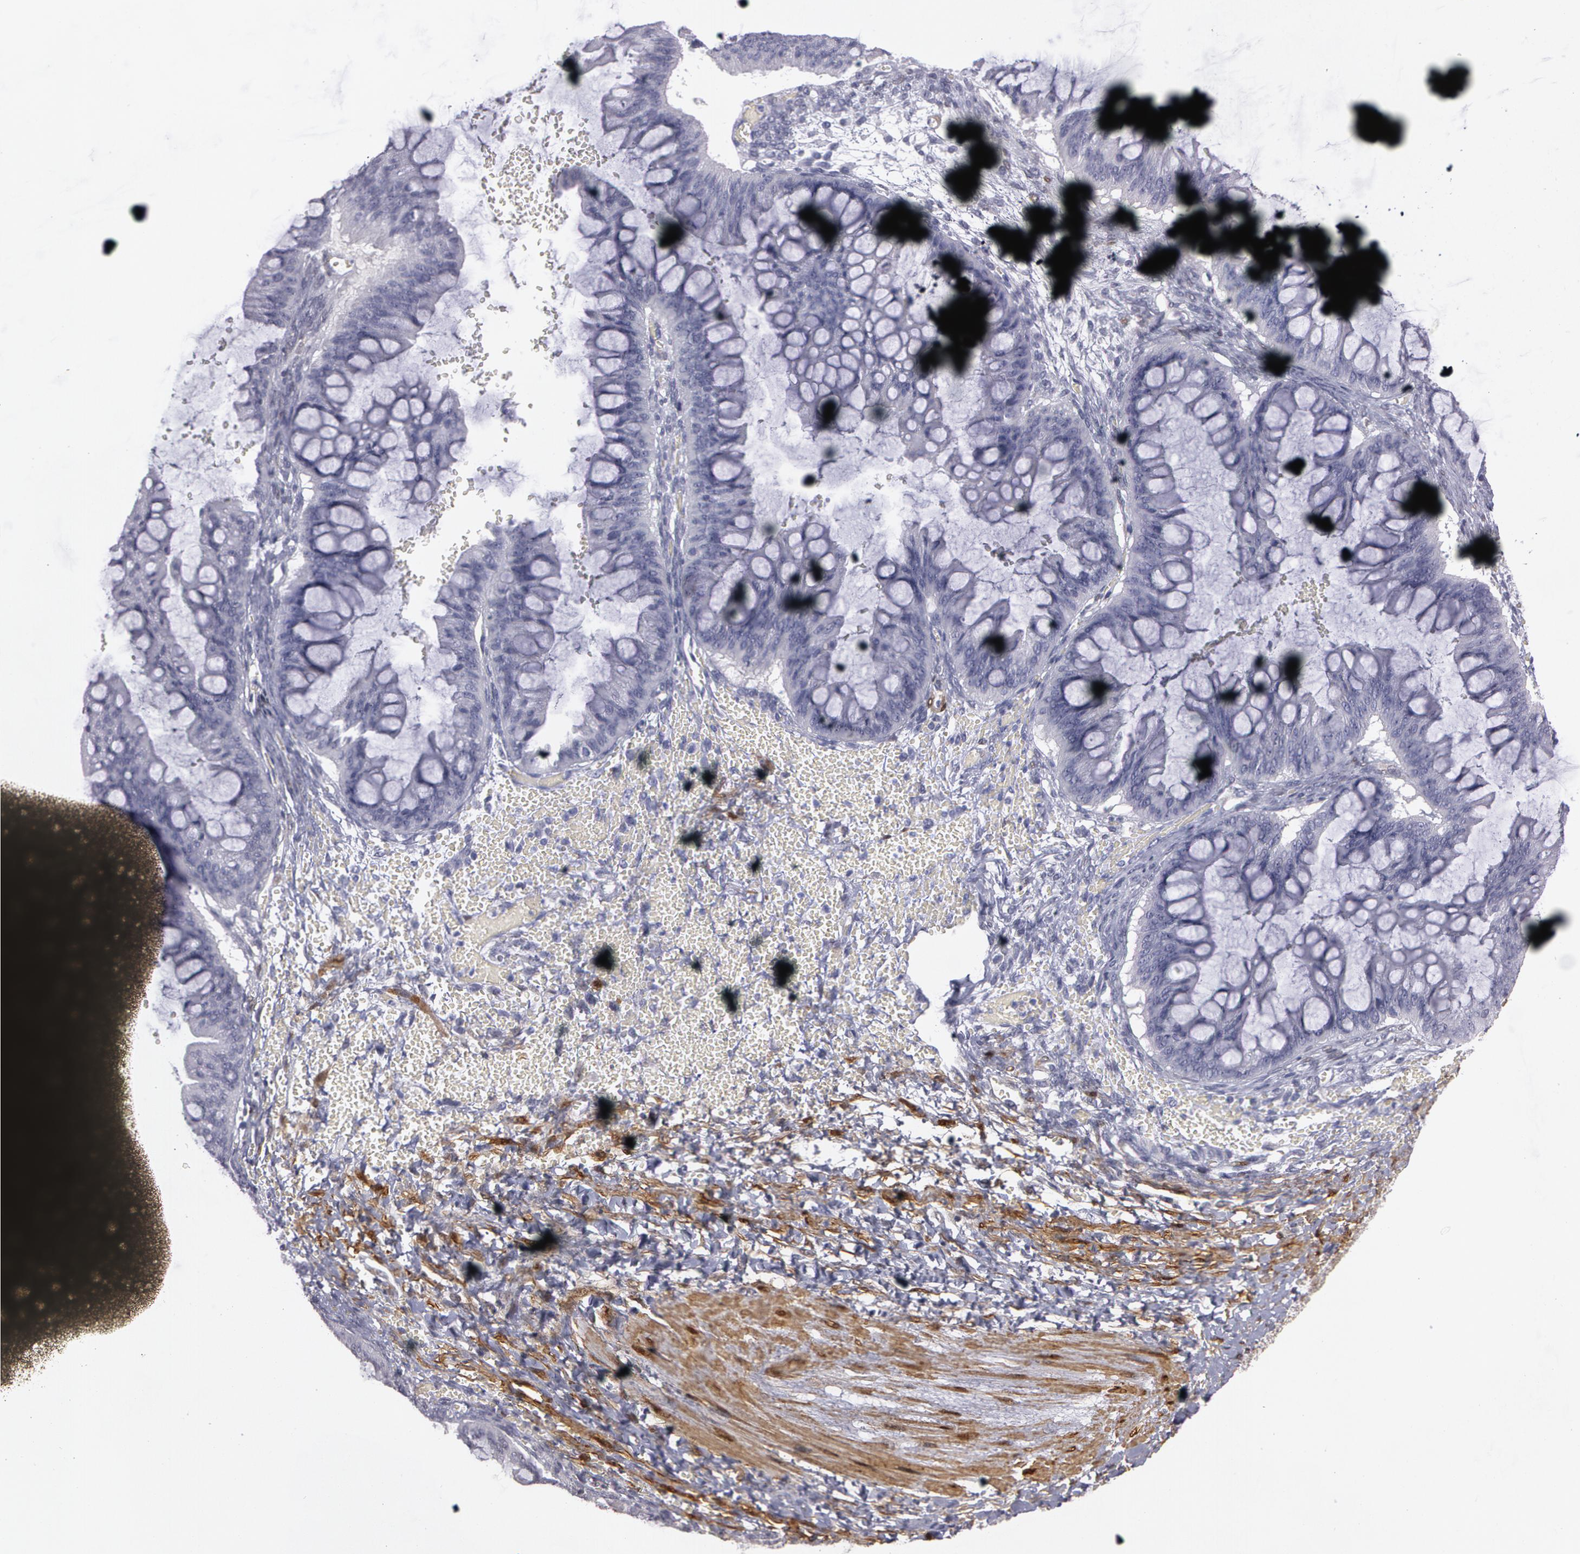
{"staining": {"intensity": "negative", "quantity": "none", "location": "none"}, "tissue": "ovarian cancer", "cell_type": "Tumor cells", "image_type": "cancer", "snomed": [{"axis": "morphology", "description": "Cystadenocarcinoma, mucinous, NOS"}, {"axis": "topography", "description": "Ovary"}], "caption": "This is an immunohistochemistry (IHC) photomicrograph of human mucinous cystadenocarcinoma (ovarian). There is no staining in tumor cells.", "gene": "TAGLN", "patient": {"sex": "female", "age": 73}}